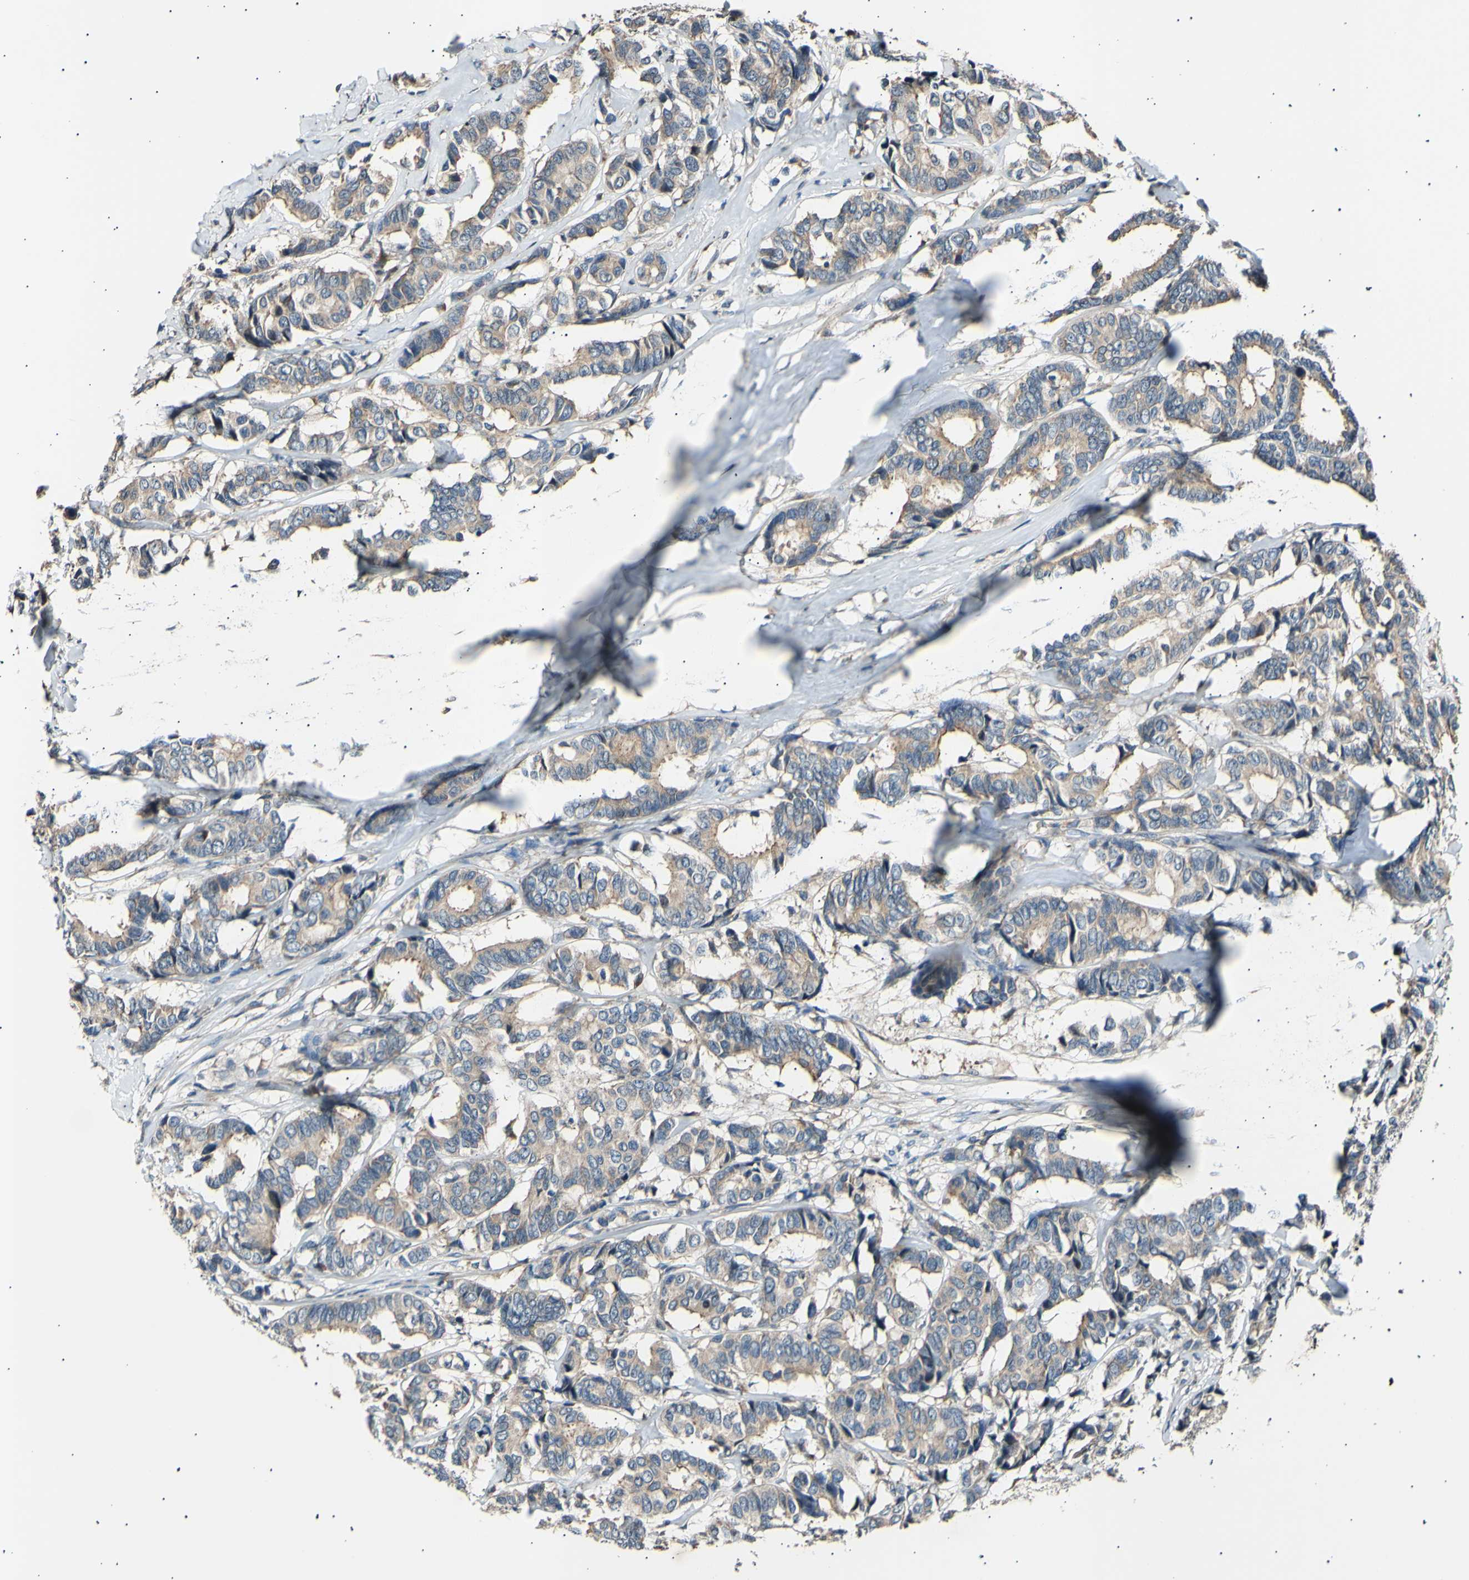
{"staining": {"intensity": "moderate", "quantity": ">75%", "location": "cytoplasmic/membranous"}, "tissue": "breast cancer", "cell_type": "Tumor cells", "image_type": "cancer", "snomed": [{"axis": "morphology", "description": "Duct carcinoma"}, {"axis": "topography", "description": "Breast"}], "caption": "Immunohistochemistry (DAB (3,3'-diaminobenzidine)) staining of breast infiltrating ductal carcinoma shows moderate cytoplasmic/membranous protein expression in about >75% of tumor cells.", "gene": "ITGA6", "patient": {"sex": "female", "age": 87}}